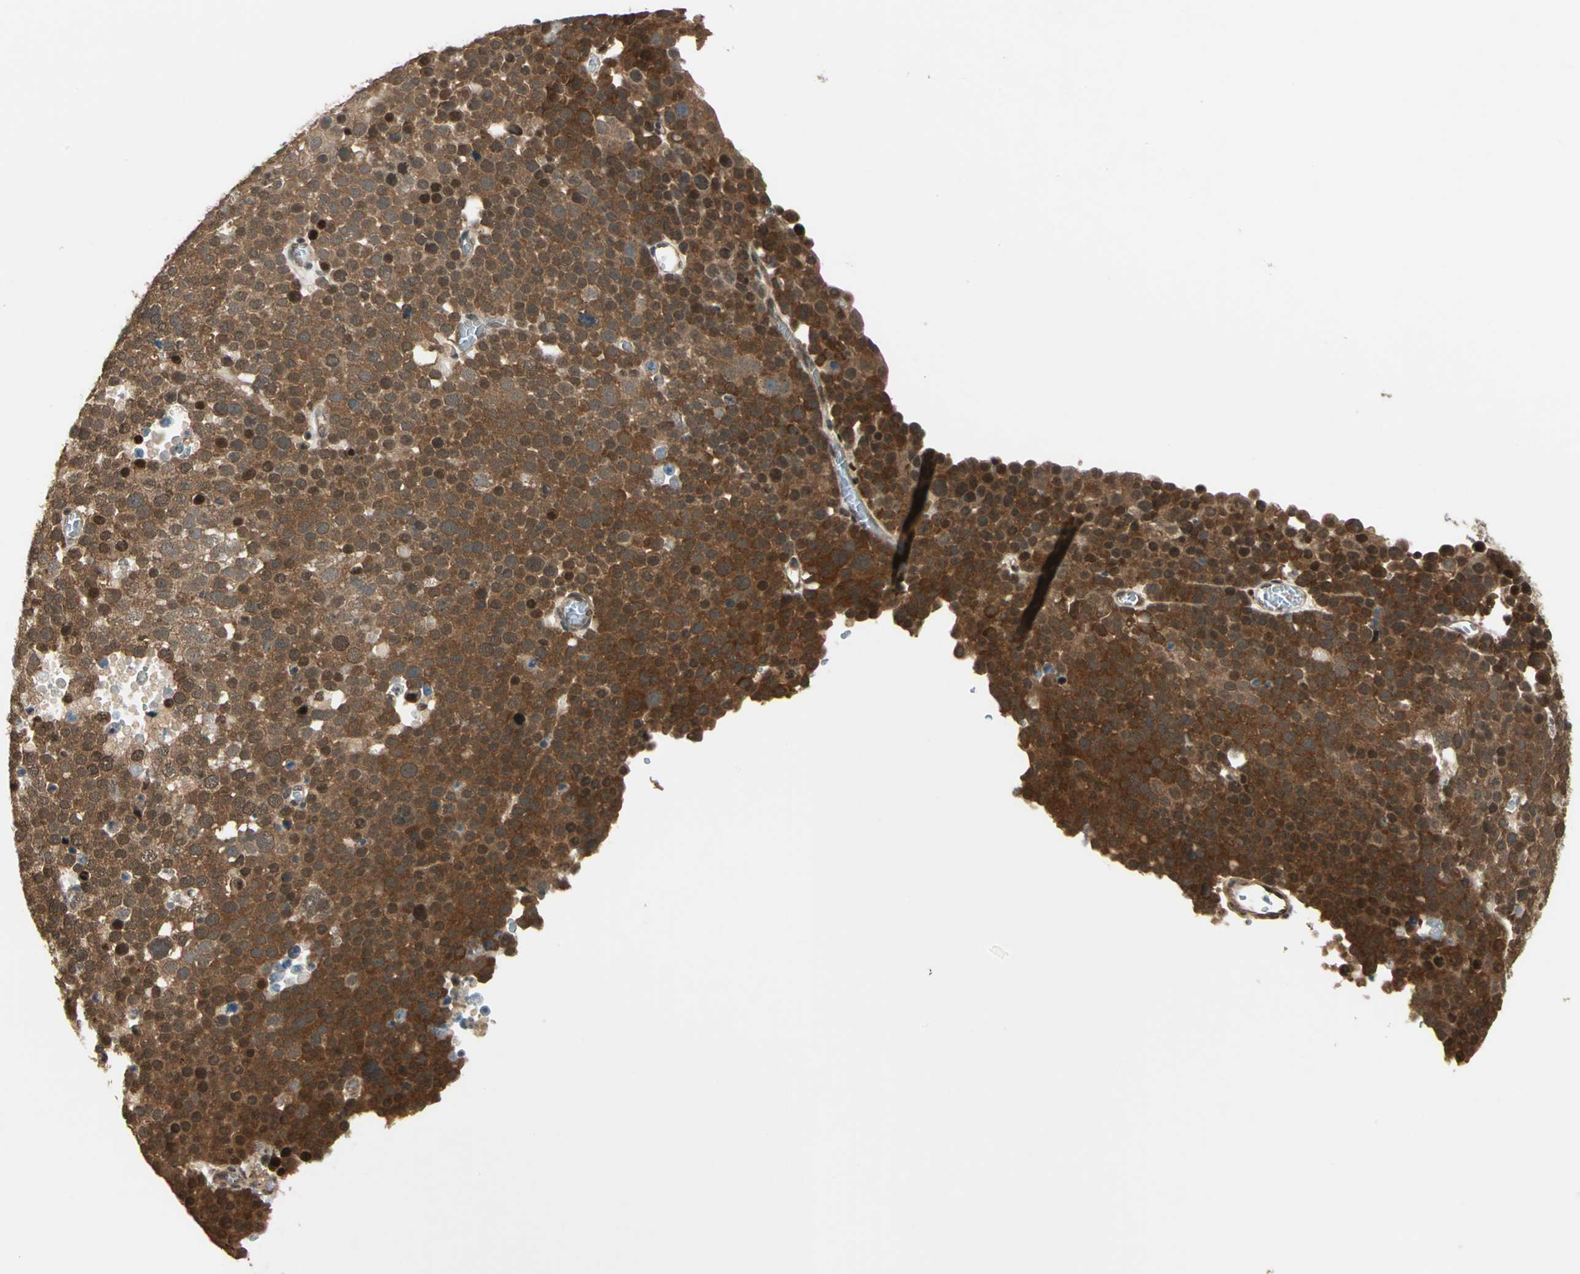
{"staining": {"intensity": "moderate", "quantity": ">75%", "location": "cytoplasmic/membranous,nuclear"}, "tissue": "testis cancer", "cell_type": "Tumor cells", "image_type": "cancer", "snomed": [{"axis": "morphology", "description": "Seminoma, NOS"}, {"axis": "topography", "description": "Testis"}], "caption": "Protein expression analysis of human seminoma (testis) reveals moderate cytoplasmic/membranous and nuclear expression in about >75% of tumor cells.", "gene": "PSMC3", "patient": {"sex": "male", "age": 71}}